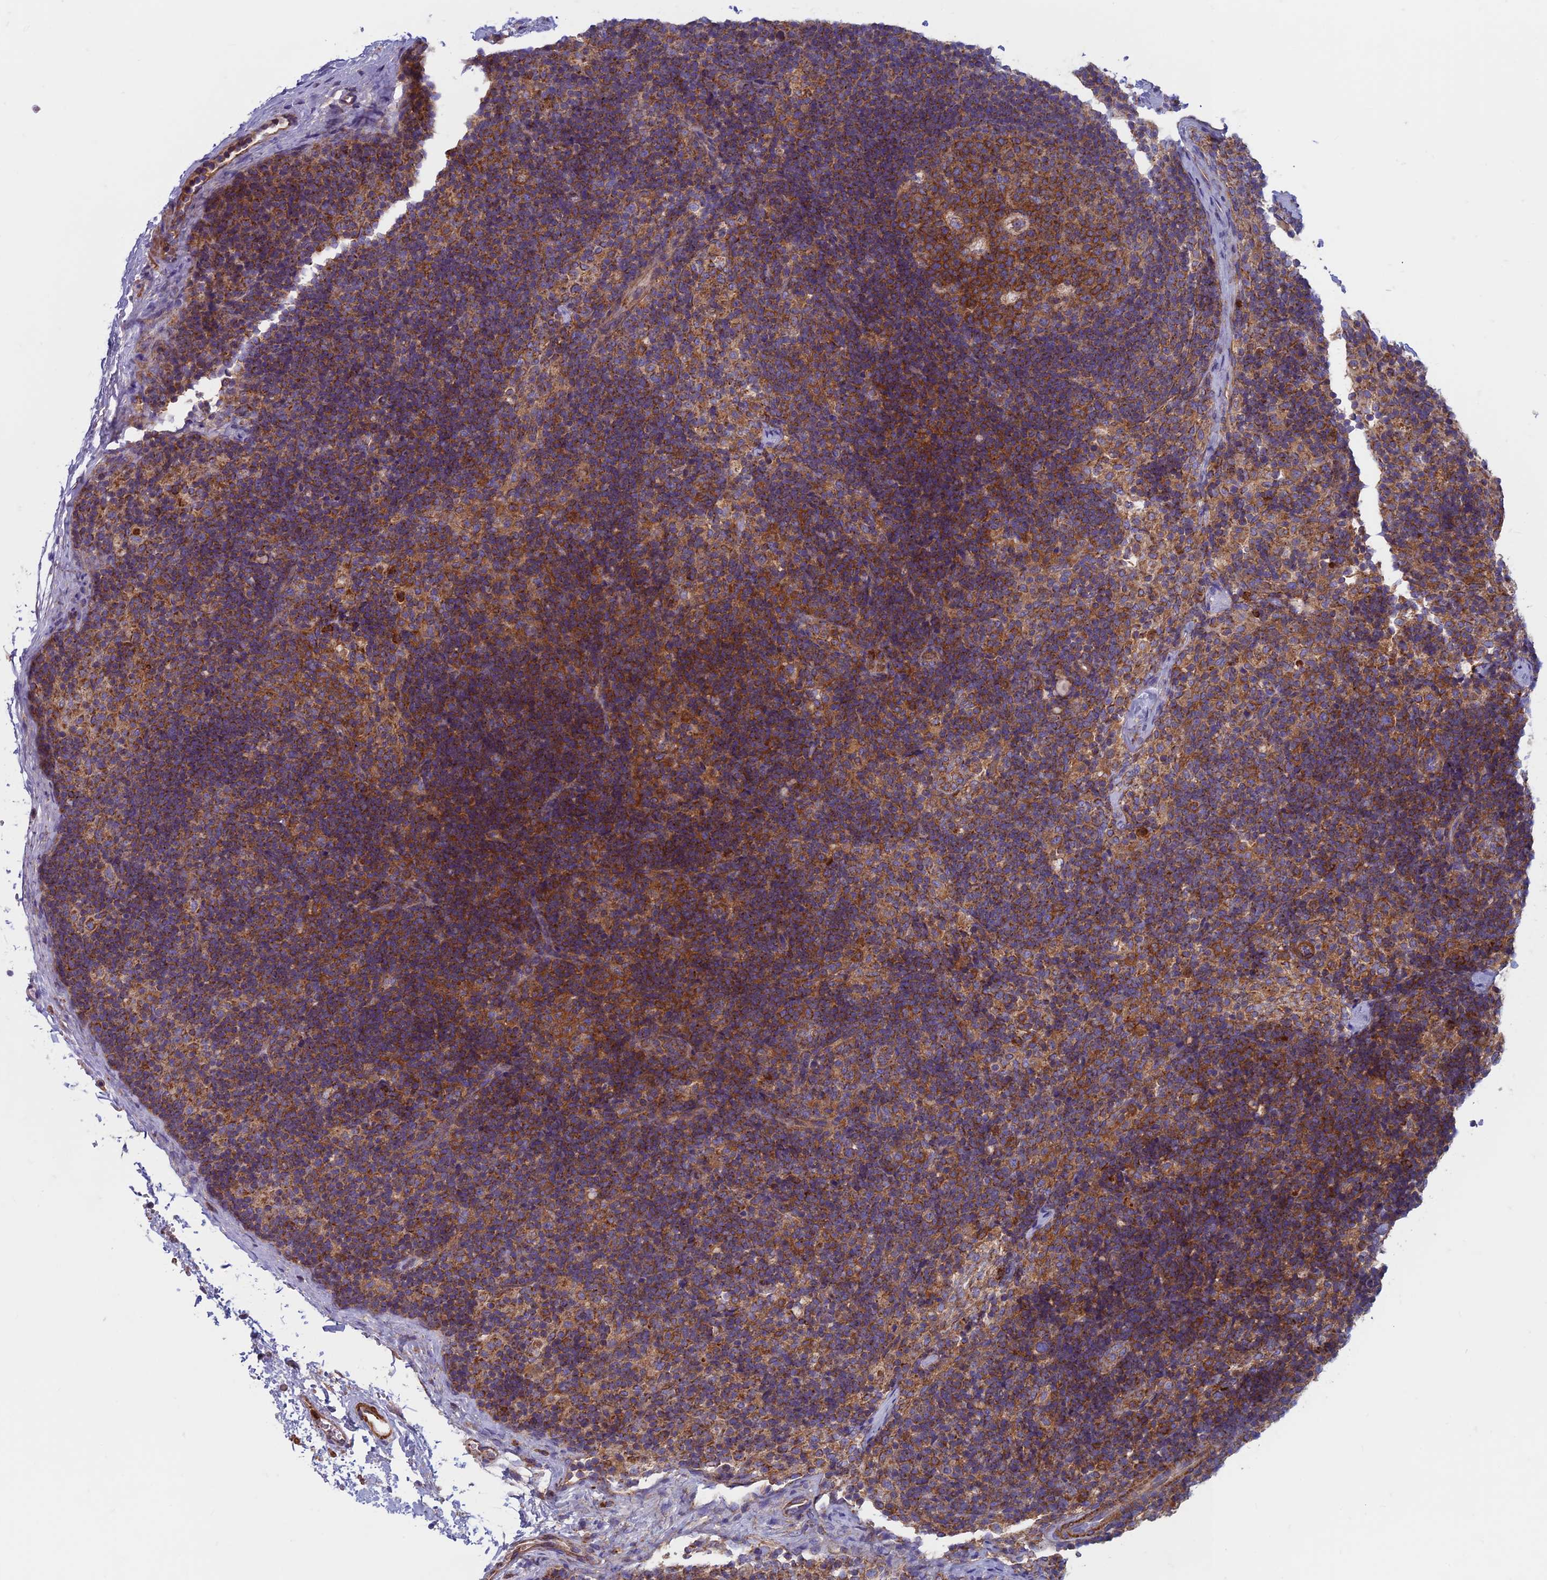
{"staining": {"intensity": "strong", "quantity": ">75%", "location": "cytoplasmic/membranous"}, "tissue": "lymph node", "cell_type": "Germinal center cells", "image_type": "normal", "snomed": [{"axis": "morphology", "description": "Normal tissue, NOS"}, {"axis": "topography", "description": "Lymph node"}], "caption": "Immunohistochemical staining of normal human lymph node shows high levels of strong cytoplasmic/membranous expression in approximately >75% of germinal center cells.", "gene": "DNM1L", "patient": {"sex": "female", "age": 22}}